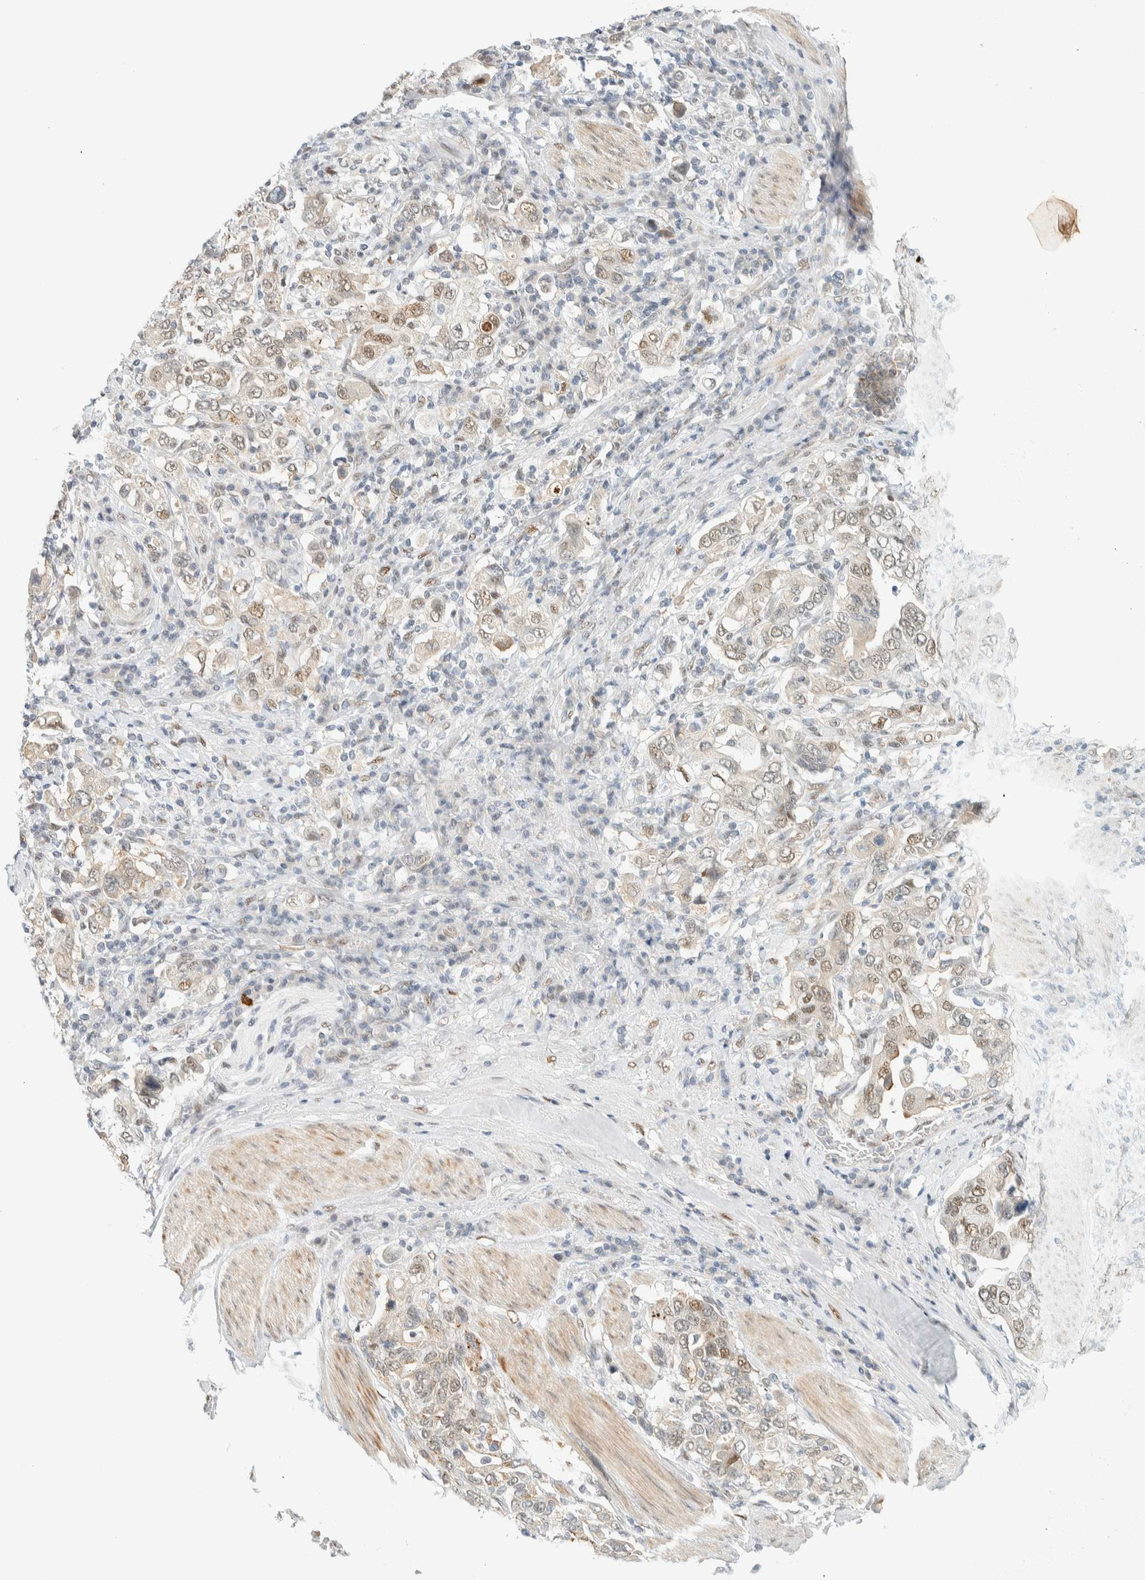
{"staining": {"intensity": "moderate", "quantity": ">75%", "location": "nuclear"}, "tissue": "stomach cancer", "cell_type": "Tumor cells", "image_type": "cancer", "snomed": [{"axis": "morphology", "description": "Adenocarcinoma, NOS"}, {"axis": "topography", "description": "Stomach, upper"}], "caption": "Stomach cancer (adenocarcinoma) was stained to show a protein in brown. There is medium levels of moderate nuclear staining in approximately >75% of tumor cells.", "gene": "ZNF683", "patient": {"sex": "male", "age": 62}}